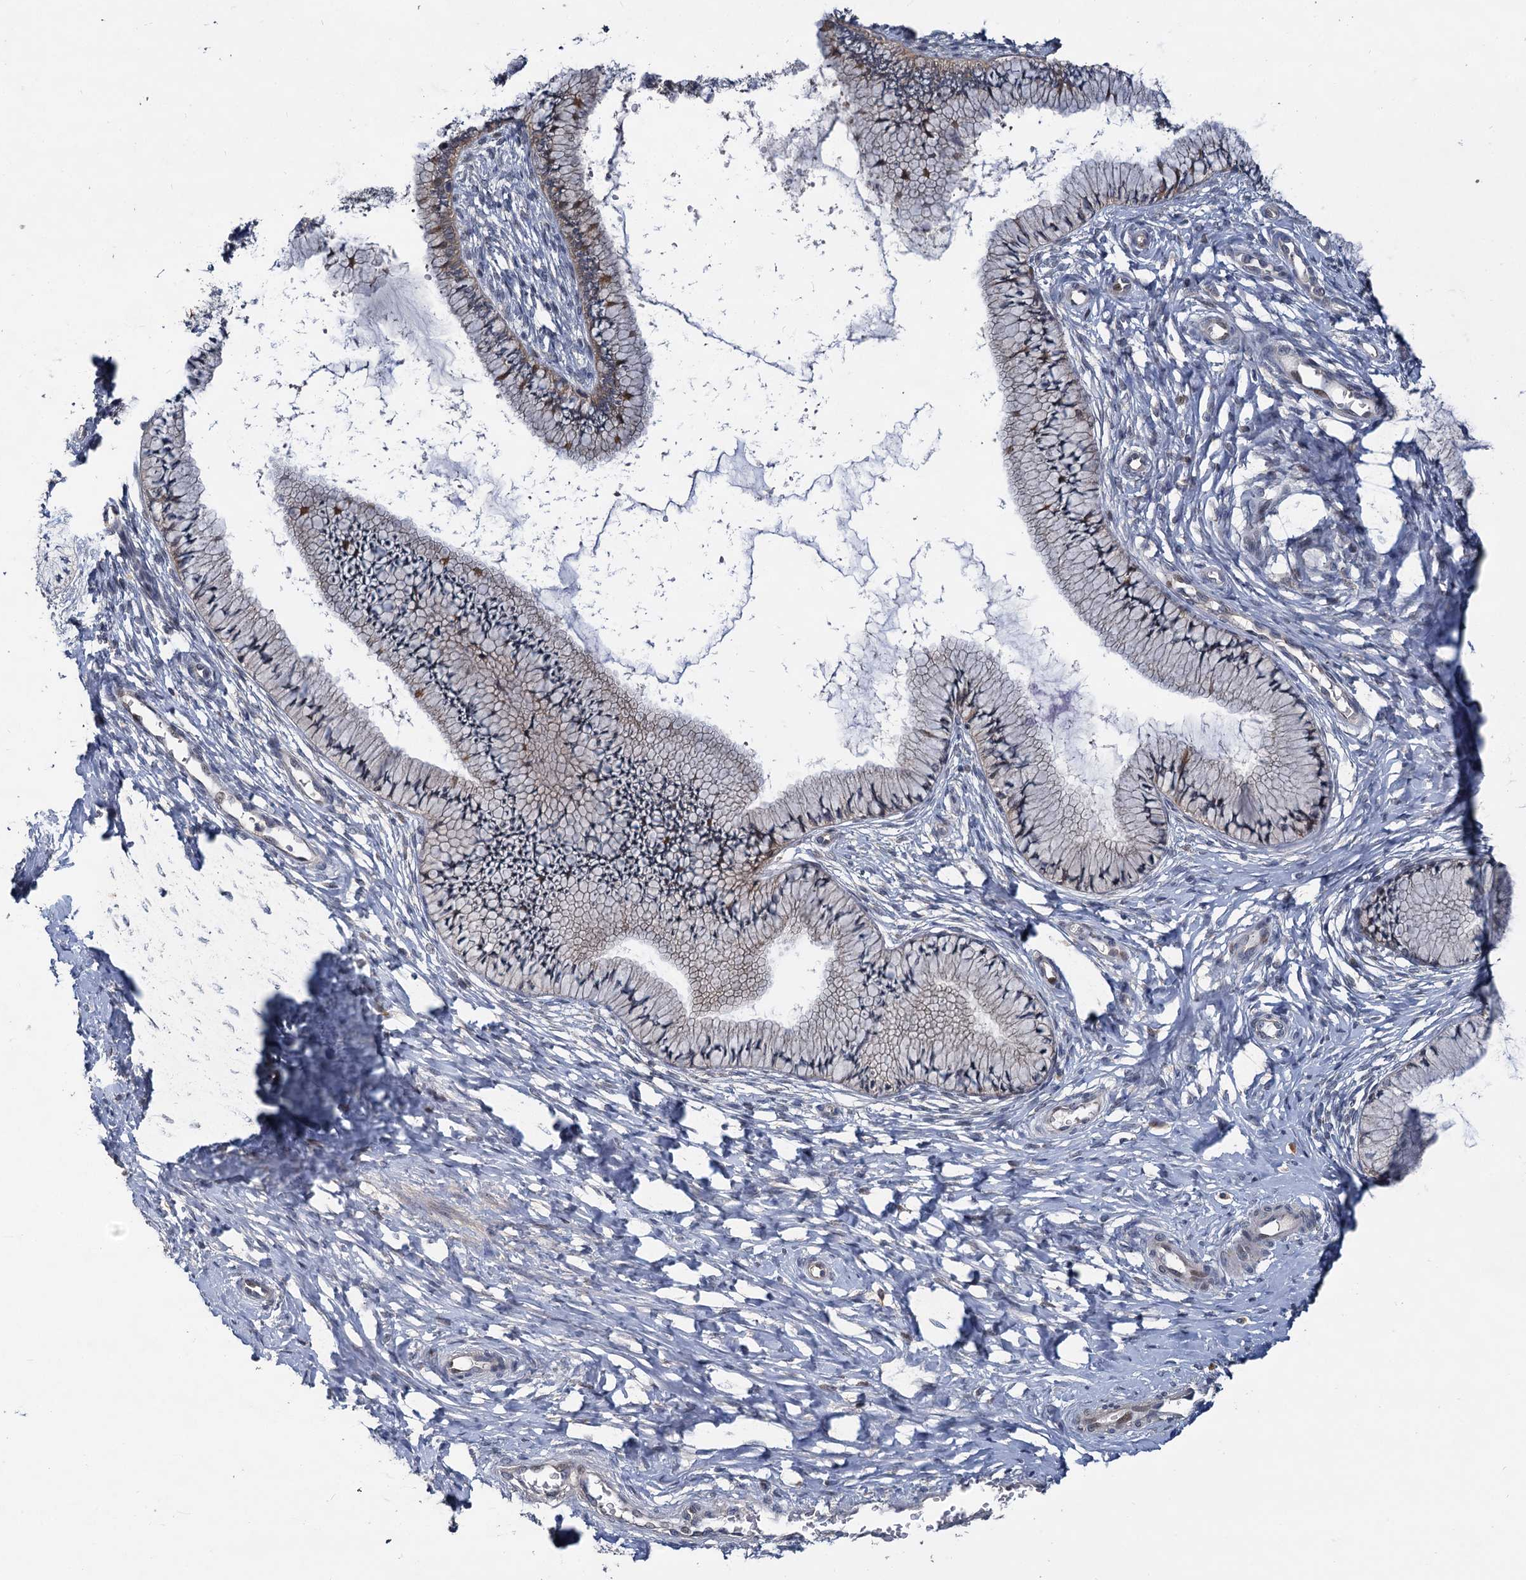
{"staining": {"intensity": "weak", "quantity": "25%-75%", "location": "cytoplasmic/membranous"}, "tissue": "cervix", "cell_type": "Glandular cells", "image_type": "normal", "snomed": [{"axis": "morphology", "description": "Normal tissue, NOS"}, {"axis": "topography", "description": "Cervix"}], "caption": "Approximately 25%-75% of glandular cells in normal human cervix display weak cytoplasmic/membranous protein positivity as visualized by brown immunohistochemical staining.", "gene": "TMEM39A", "patient": {"sex": "female", "age": 36}}